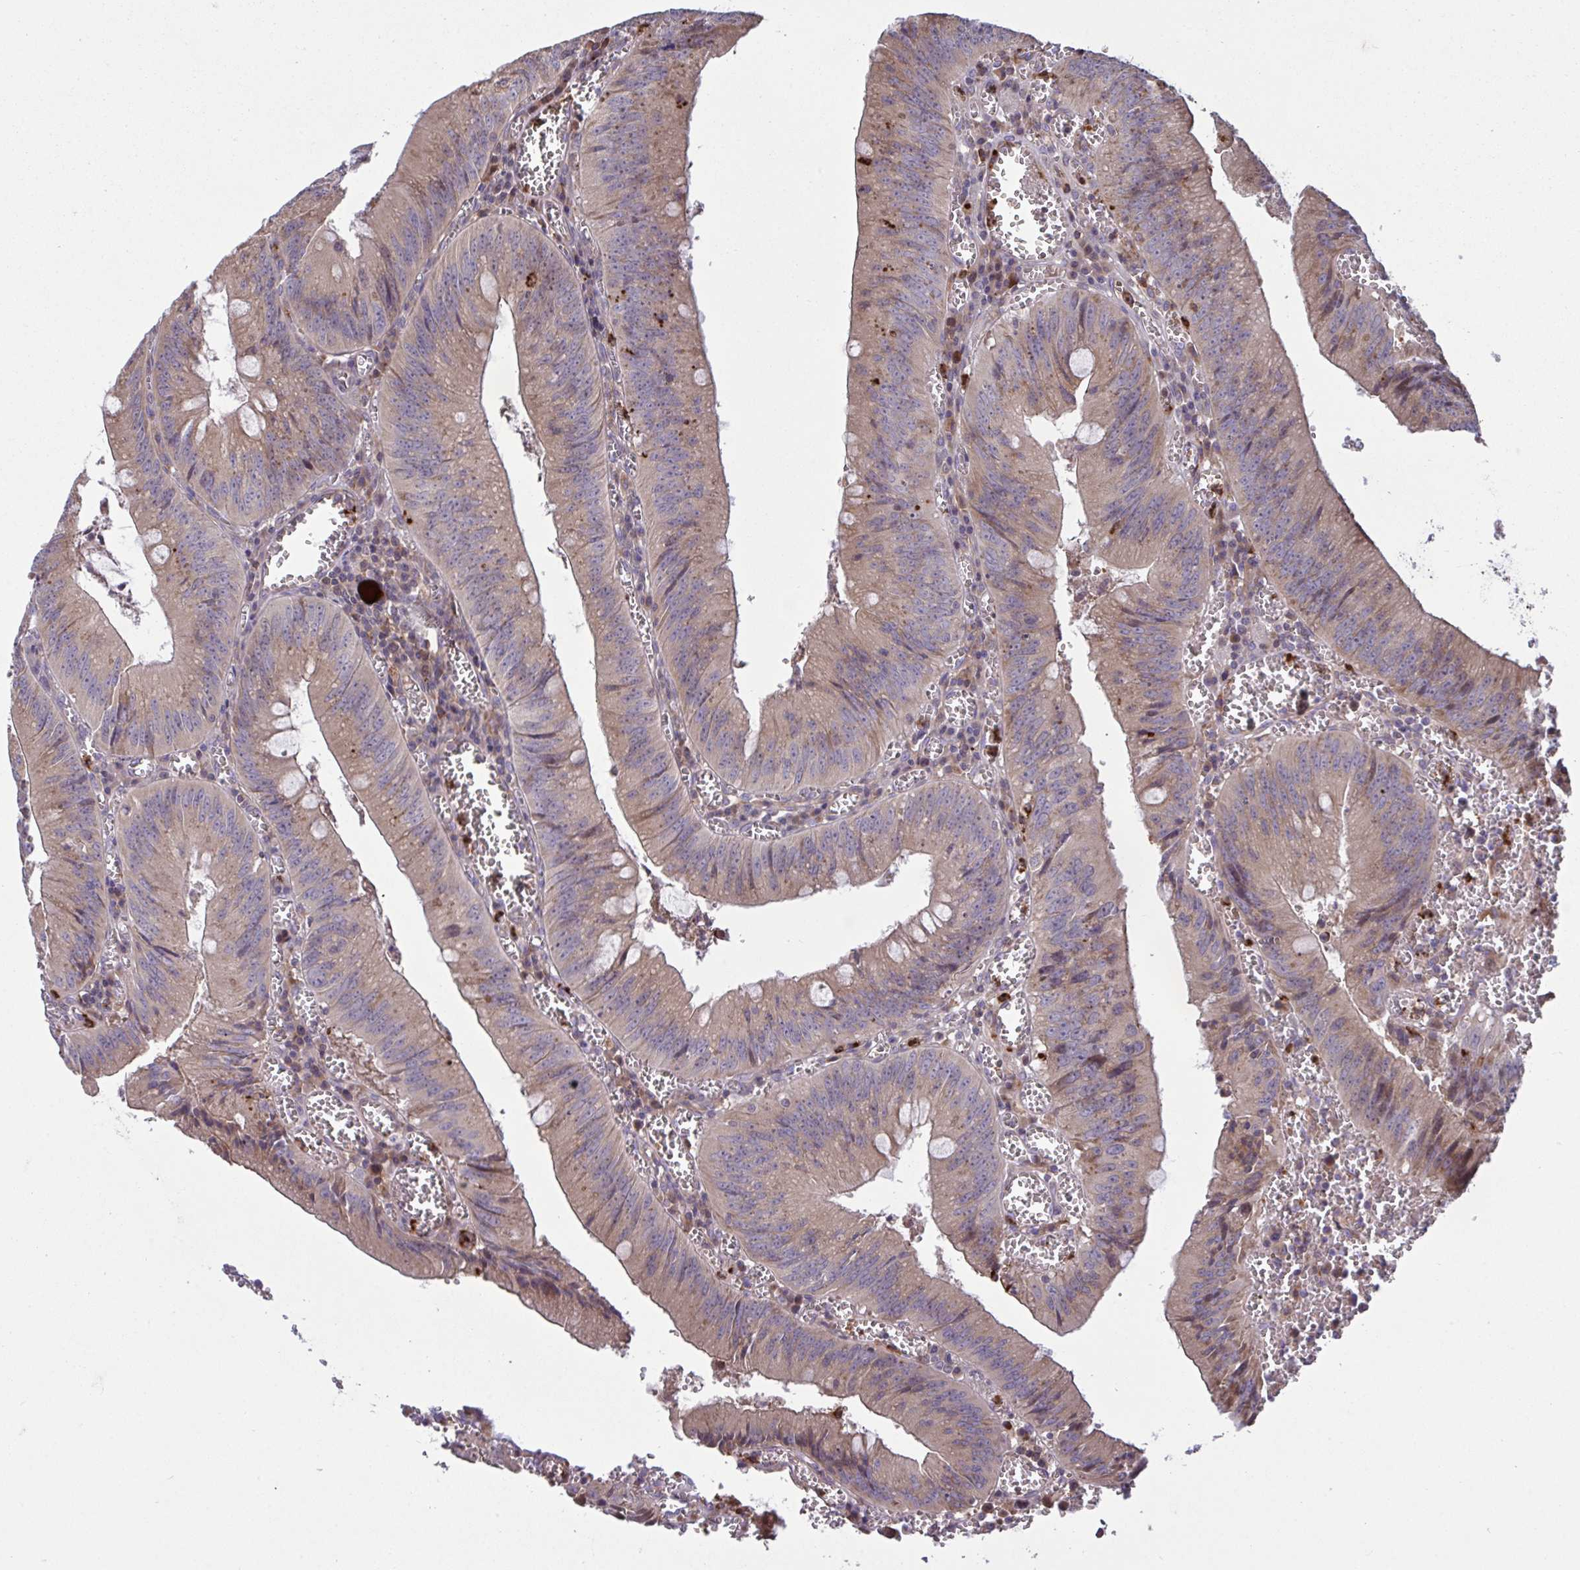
{"staining": {"intensity": "moderate", "quantity": ">75%", "location": "cytoplasmic/membranous"}, "tissue": "colorectal cancer", "cell_type": "Tumor cells", "image_type": "cancer", "snomed": [{"axis": "morphology", "description": "Adenocarcinoma, NOS"}, {"axis": "topography", "description": "Rectum"}], "caption": "An image showing moderate cytoplasmic/membranous expression in about >75% of tumor cells in adenocarcinoma (colorectal), as visualized by brown immunohistochemical staining.", "gene": "IL1R1", "patient": {"sex": "female", "age": 81}}